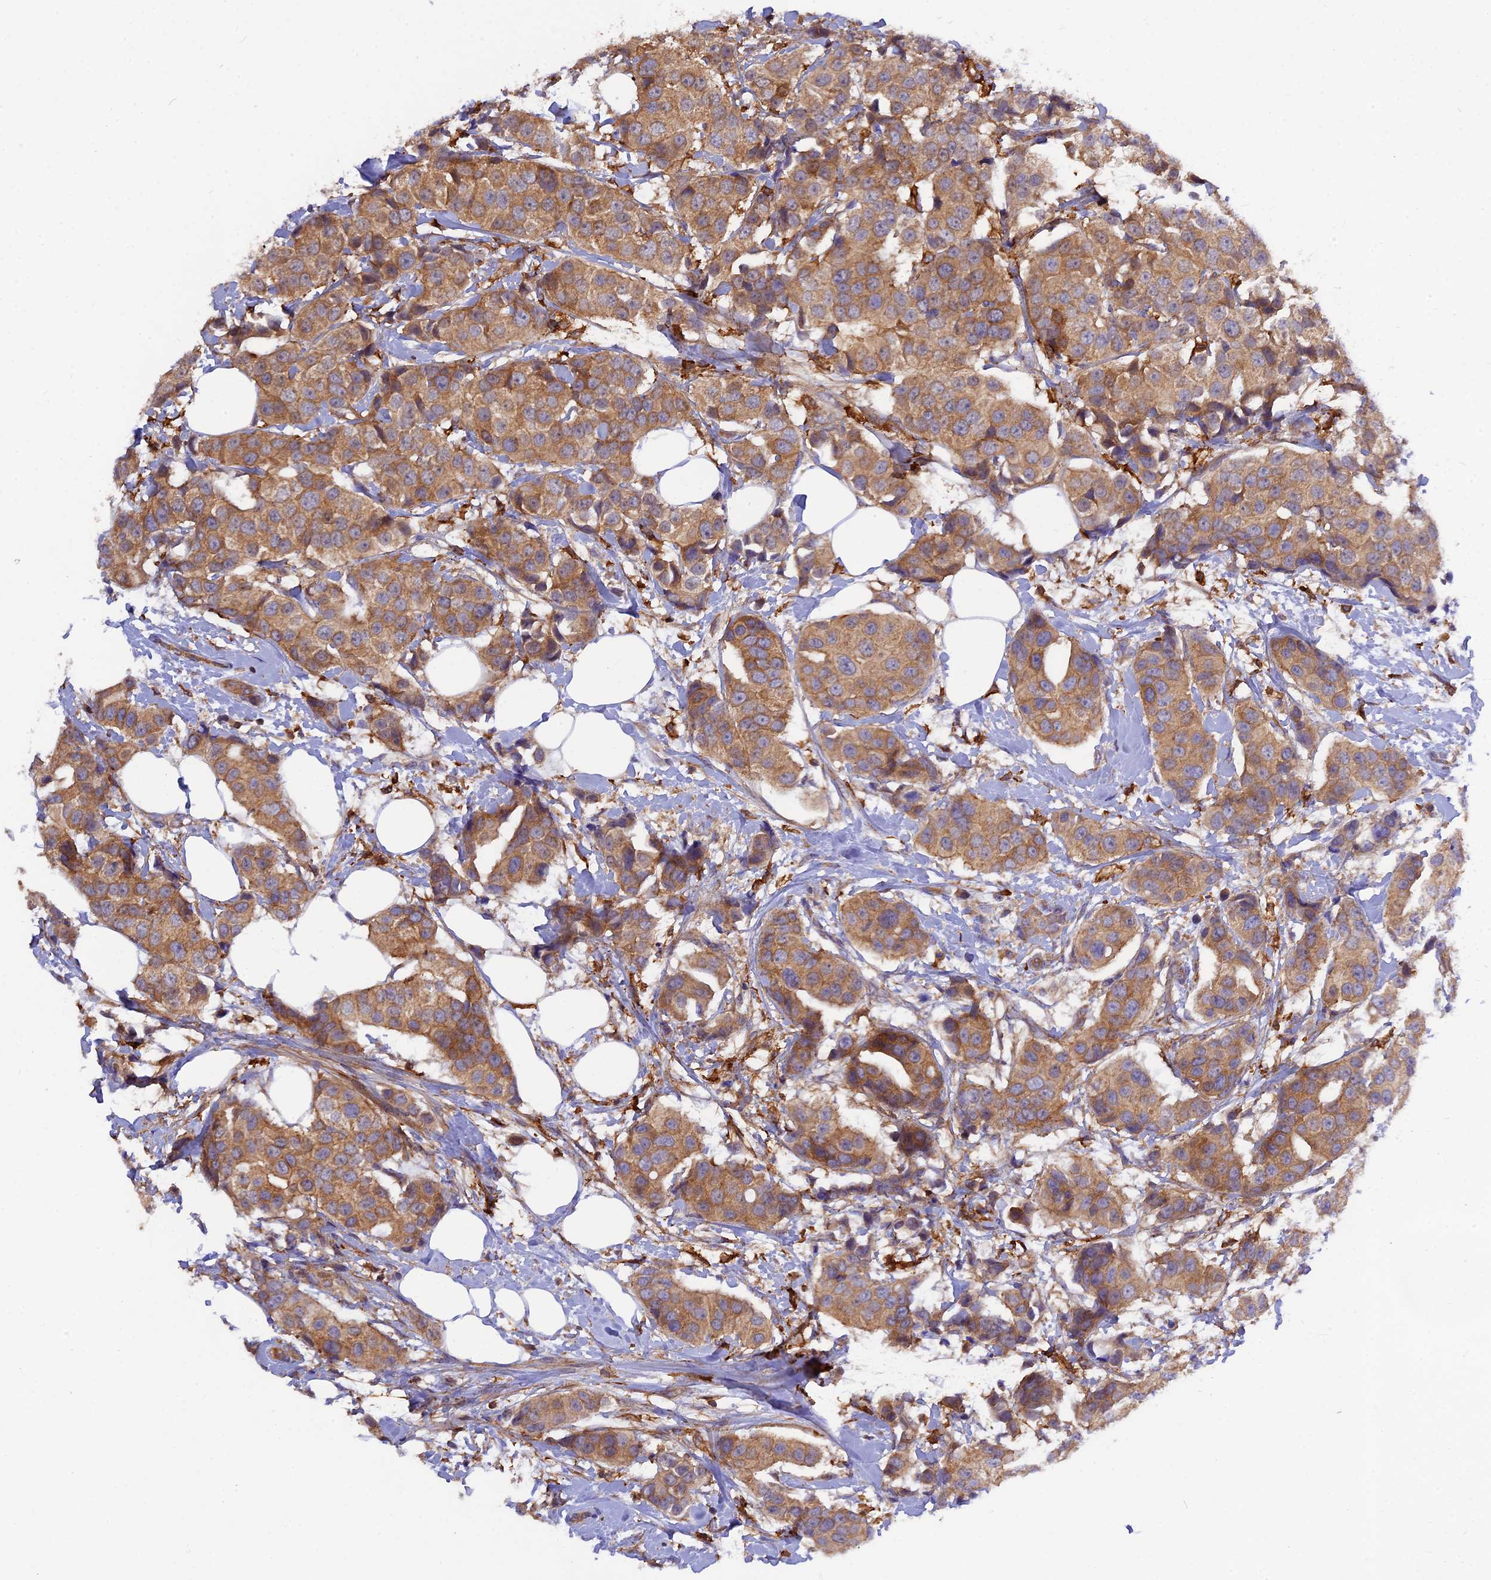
{"staining": {"intensity": "moderate", "quantity": ">75%", "location": "cytoplasmic/membranous"}, "tissue": "breast cancer", "cell_type": "Tumor cells", "image_type": "cancer", "snomed": [{"axis": "morphology", "description": "Normal tissue, NOS"}, {"axis": "morphology", "description": "Duct carcinoma"}, {"axis": "topography", "description": "Breast"}], "caption": "There is medium levels of moderate cytoplasmic/membranous positivity in tumor cells of breast cancer, as demonstrated by immunohistochemical staining (brown color).", "gene": "MYO9B", "patient": {"sex": "female", "age": 39}}